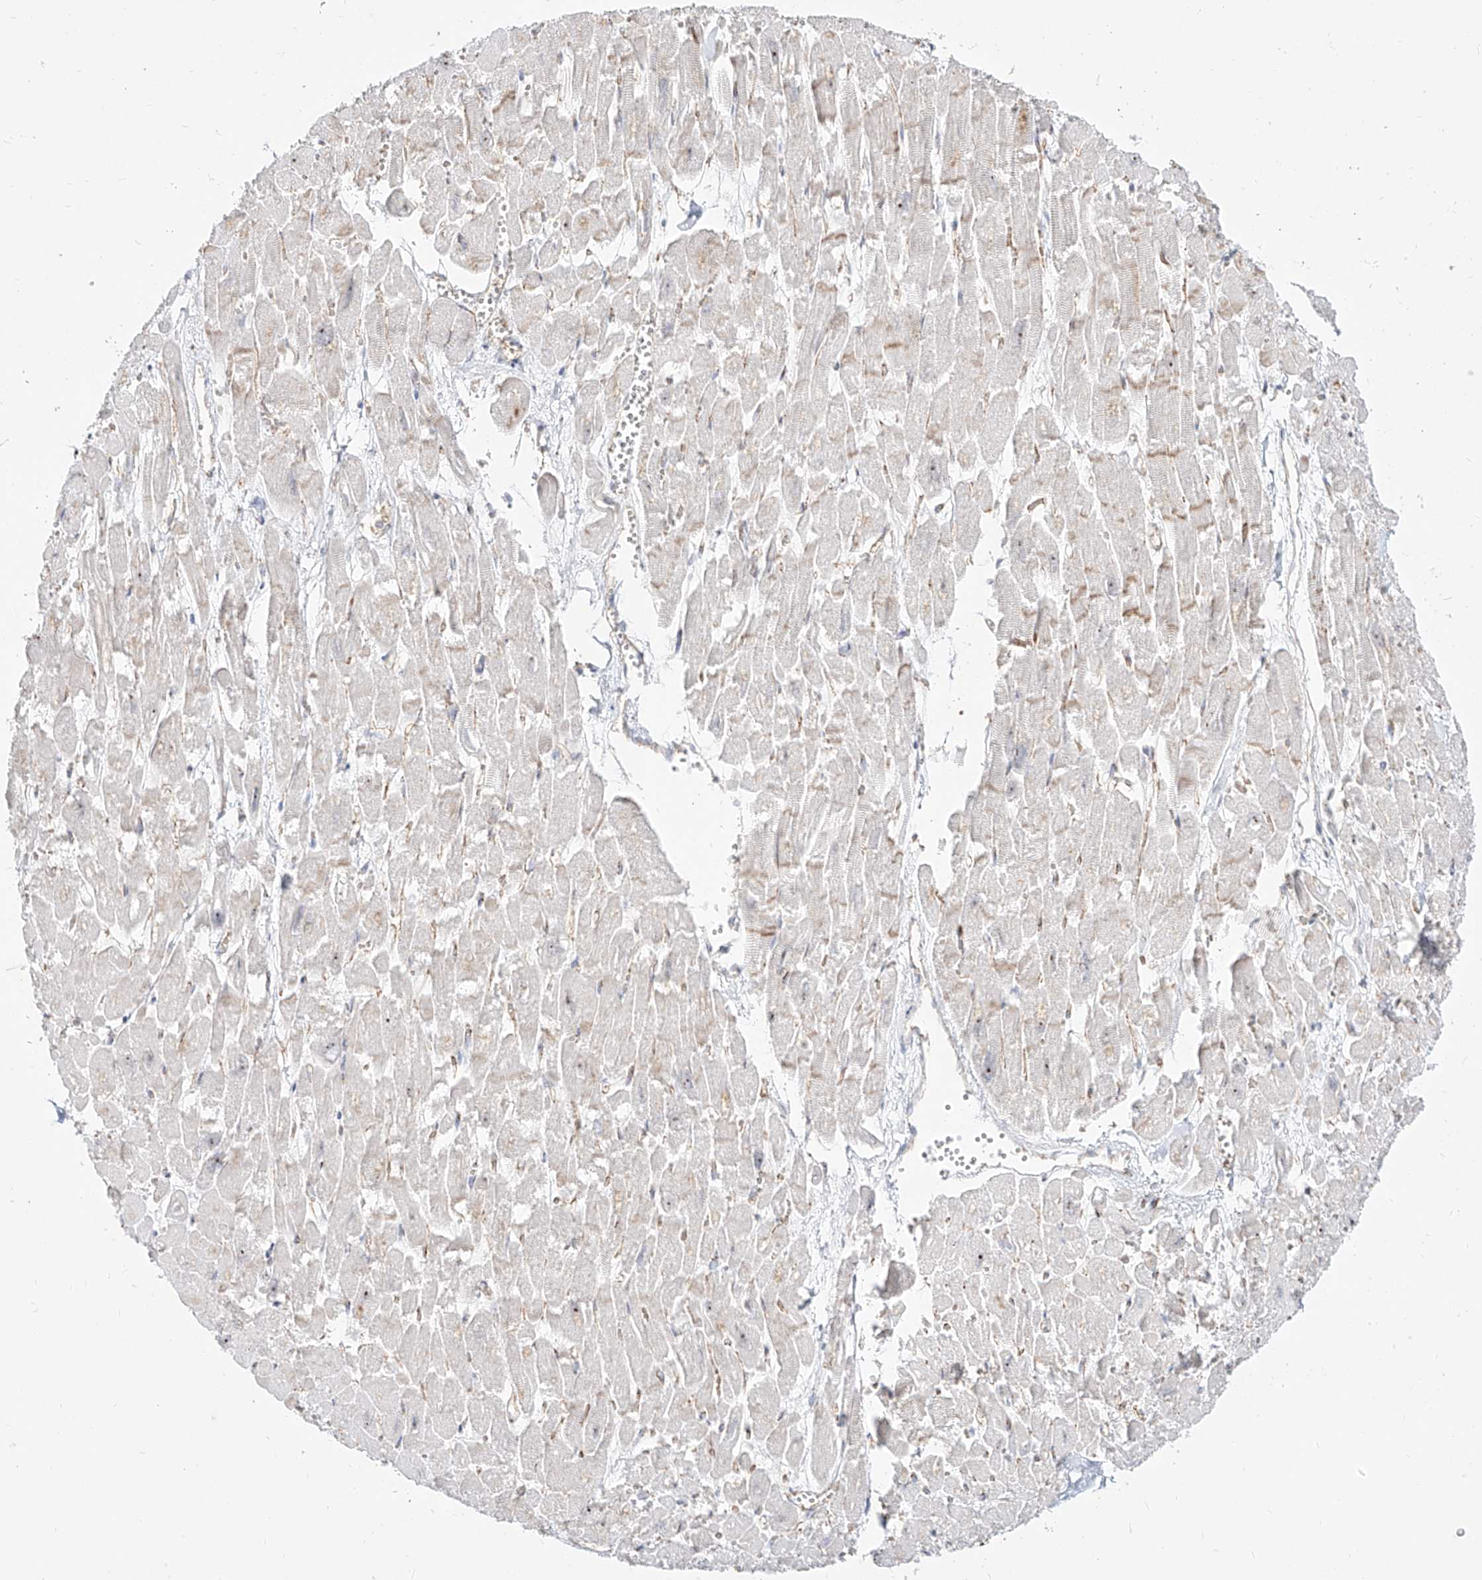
{"staining": {"intensity": "moderate", "quantity": "25%-75%", "location": "cytoplasmic/membranous,nuclear"}, "tissue": "heart muscle", "cell_type": "Cardiomyocytes", "image_type": "normal", "snomed": [{"axis": "morphology", "description": "Normal tissue, NOS"}, {"axis": "topography", "description": "Heart"}], "caption": "Heart muscle stained with a brown dye exhibits moderate cytoplasmic/membranous,nuclear positive staining in approximately 25%-75% of cardiomyocytes.", "gene": "ZNF710", "patient": {"sex": "male", "age": 54}}